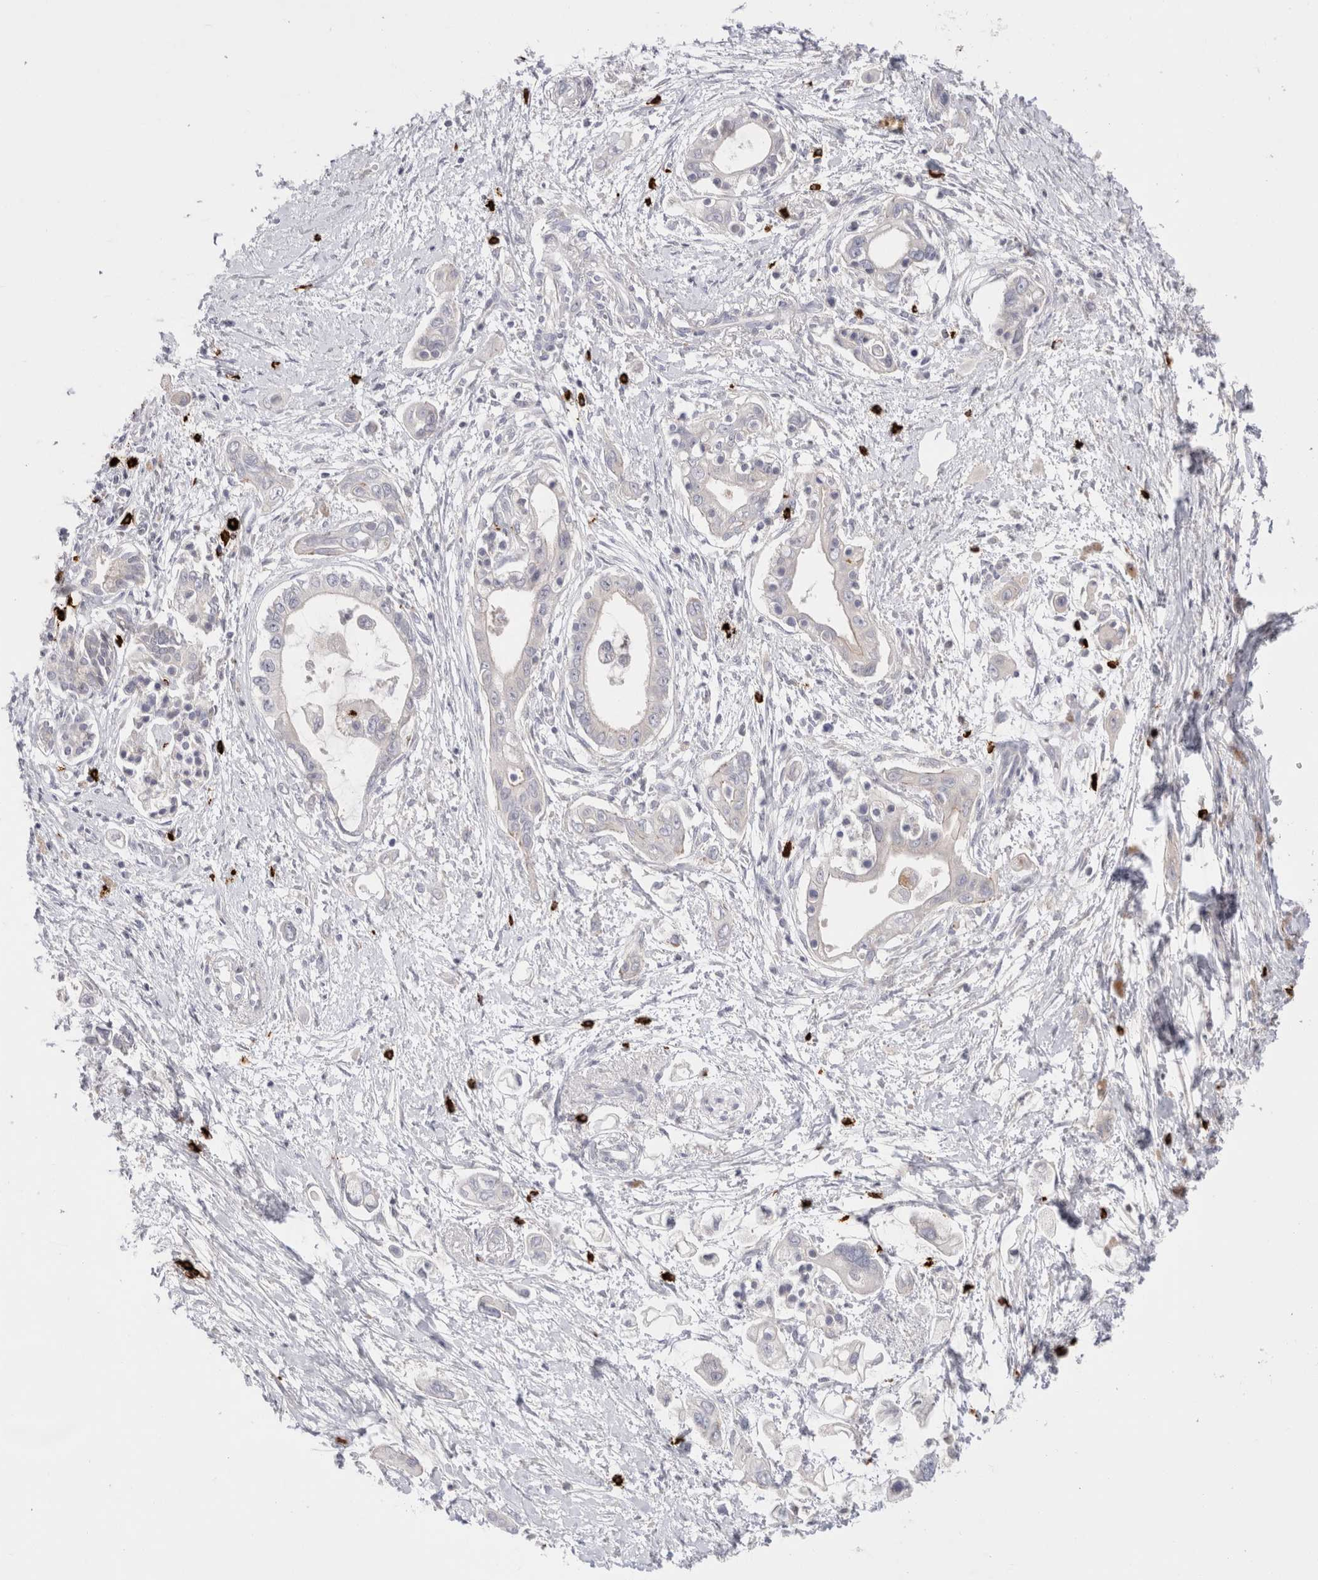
{"staining": {"intensity": "negative", "quantity": "none", "location": "none"}, "tissue": "pancreatic cancer", "cell_type": "Tumor cells", "image_type": "cancer", "snomed": [{"axis": "morphology", "description": "Adenocarcinoma, NOS"}, {"axis": "topography", "description": "Pancreas"}], "caption": "DAB immunohistochemical staining of human pancreatic cancer exhibits no significant expression in tumor cells.", "gene": "SPINK2", "patient": {"sex": "male", "age": 59}}